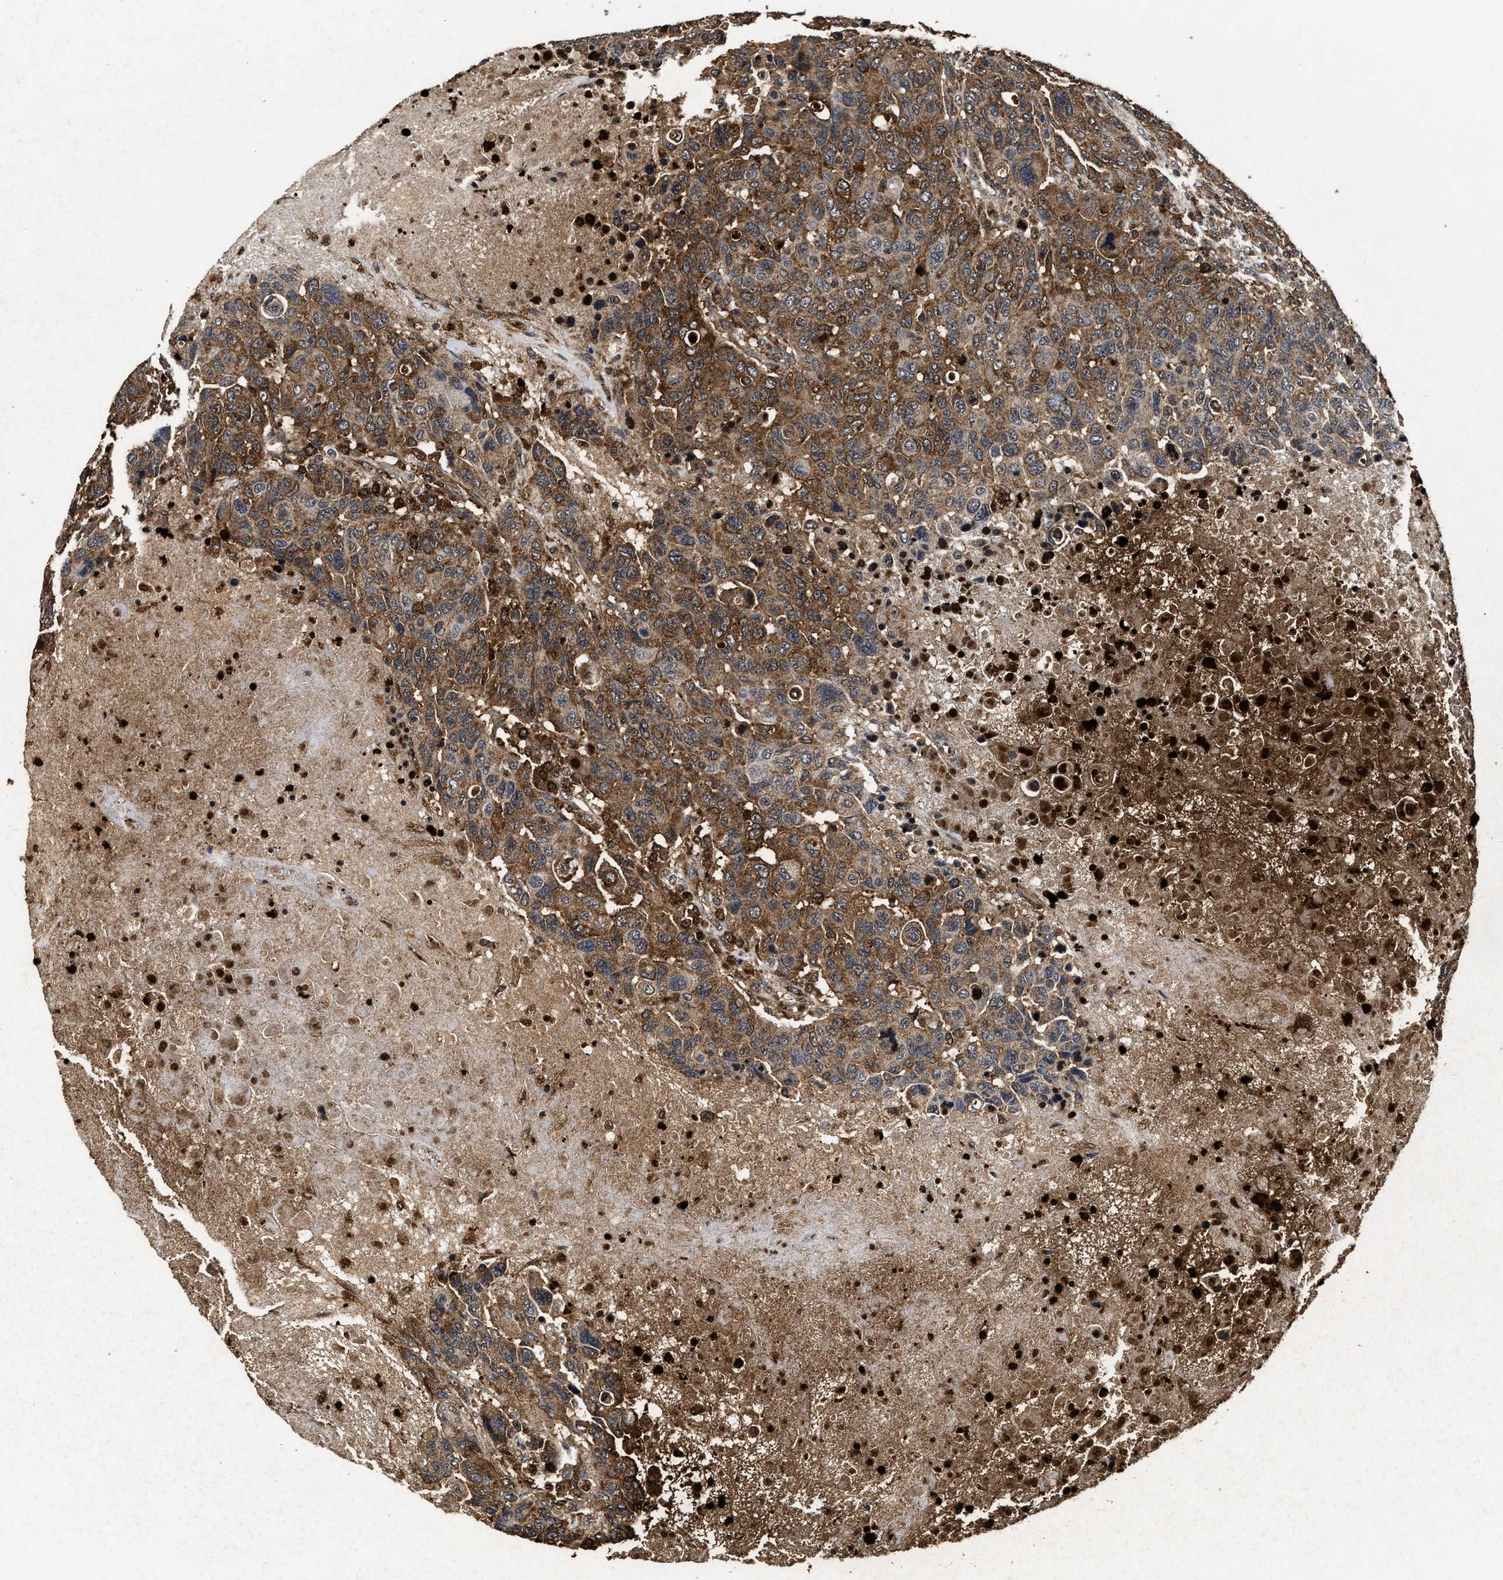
{"staining": {"intensity": "moderate", "quantity": ">75%", "location": "cytoplasmic/membranous"}, "tissue": "breast cancer", "cell_type": "Tumor cells", "image_type": "cancer", "snomed": [{"axis": "morphology", "description": "Duct carcinoma"}, {"axis": "topography", "description": "Breast"}], "caption": "Brown immunohistochemical staining in breast cancer (invasive ductal carcinoma) shows moderate cytoplasmic/membranous staining in about >75% of tumor cells.", "gene": "ACOX1", "patient": {"sex": "female", "age": 37}}